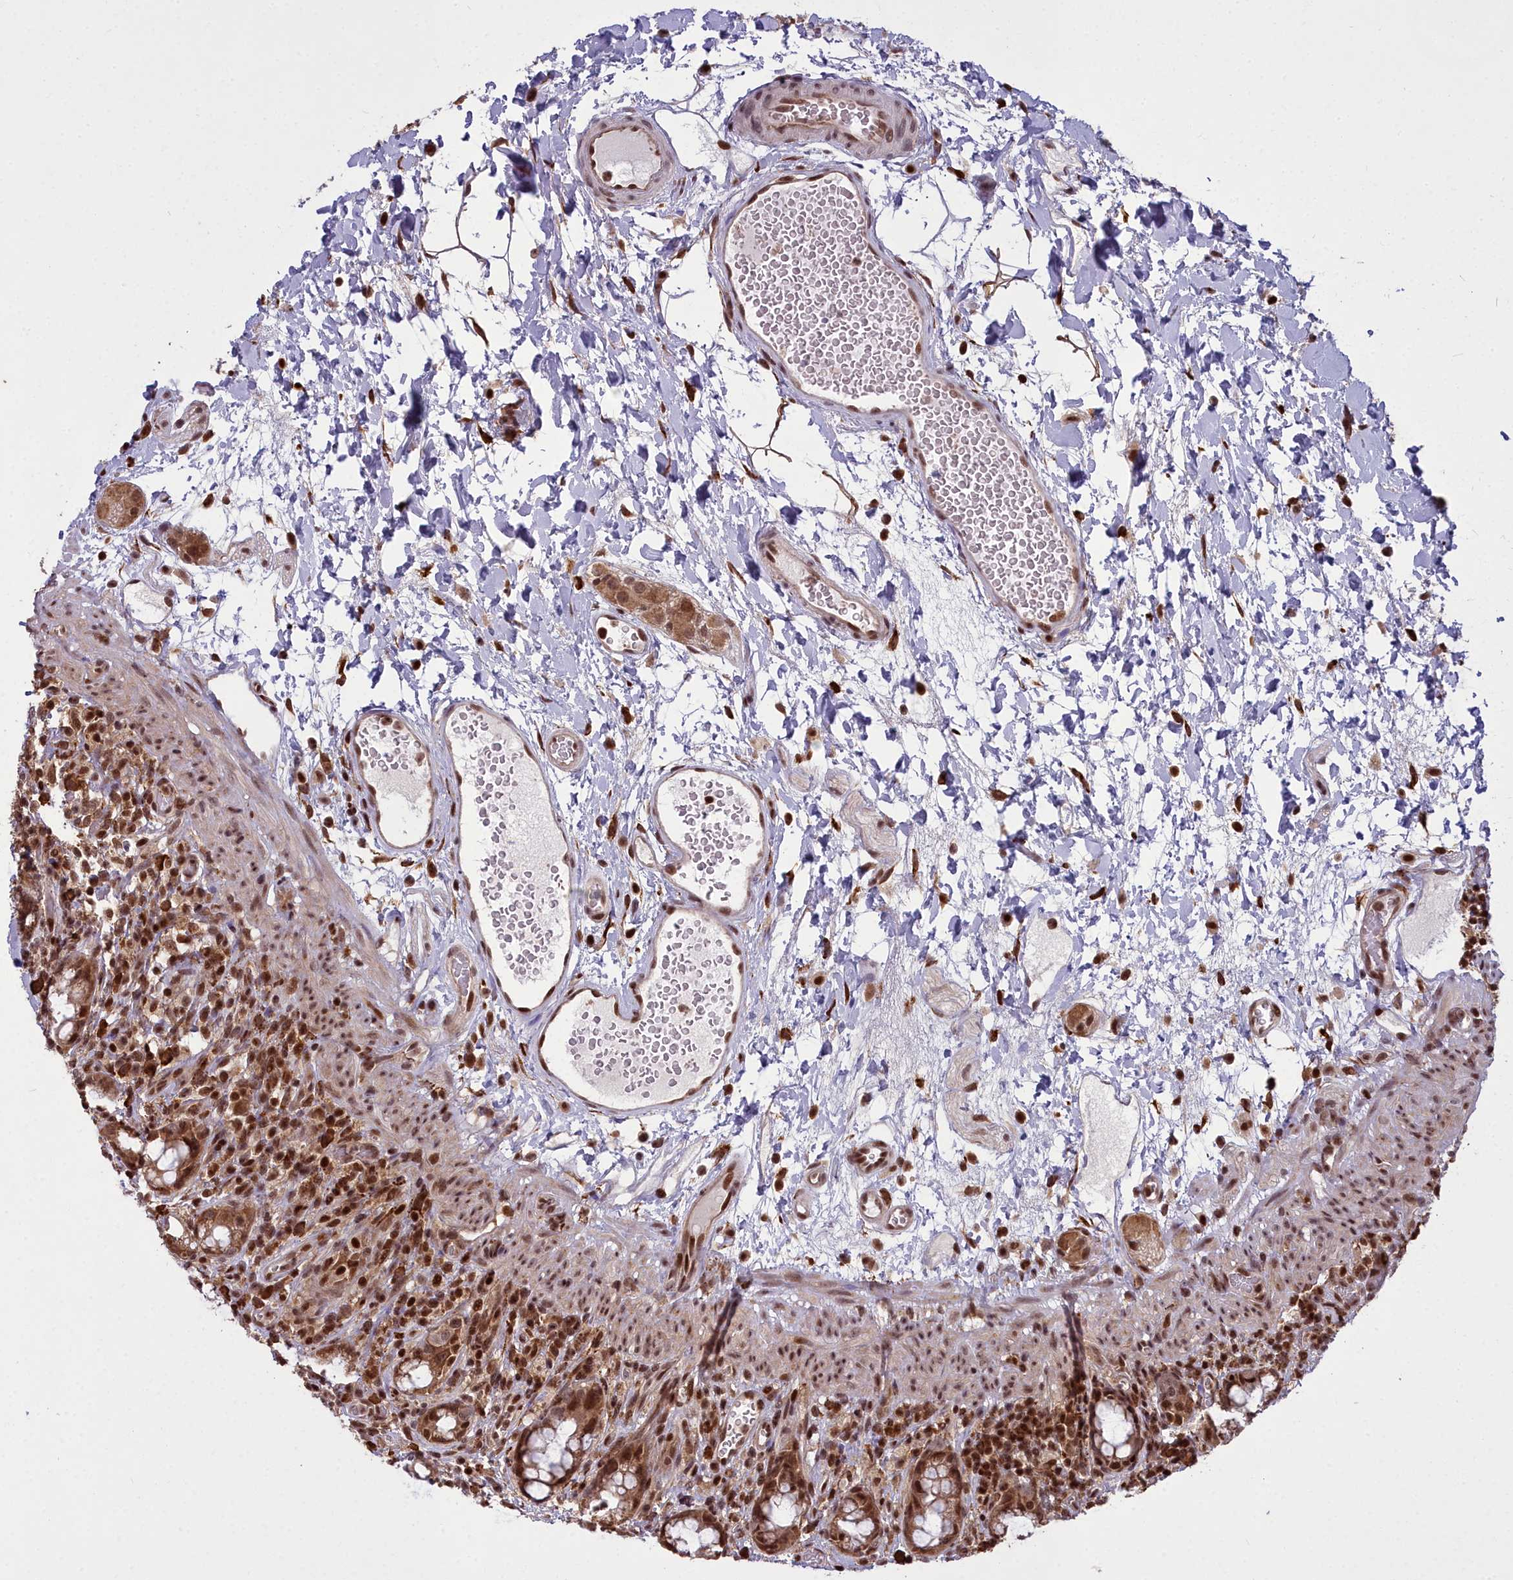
{"staining": {"intensity": "strong", "quantity": ">75%", "location": "nuclear"}, "tissue": "rectum", "cell_type": "Glandular cells", "image_type": "normal", "snomed": [{"axis": "morphology", "description": "Normal tissue, NOS"}, {"axis": "topography", "description": "Rectum"}], "caption": "A brown stain labels strong nuclear expression of a protein in glandular cells of unremarkable rectum. Using DAB (3,3'-diaminobenzidine) (brown) and hematoxylin (blue) stains, captured at high magnification using brightfield microscopy.", "gene": "GMEB1", "patient": {"sex": "female", "age": 57}}